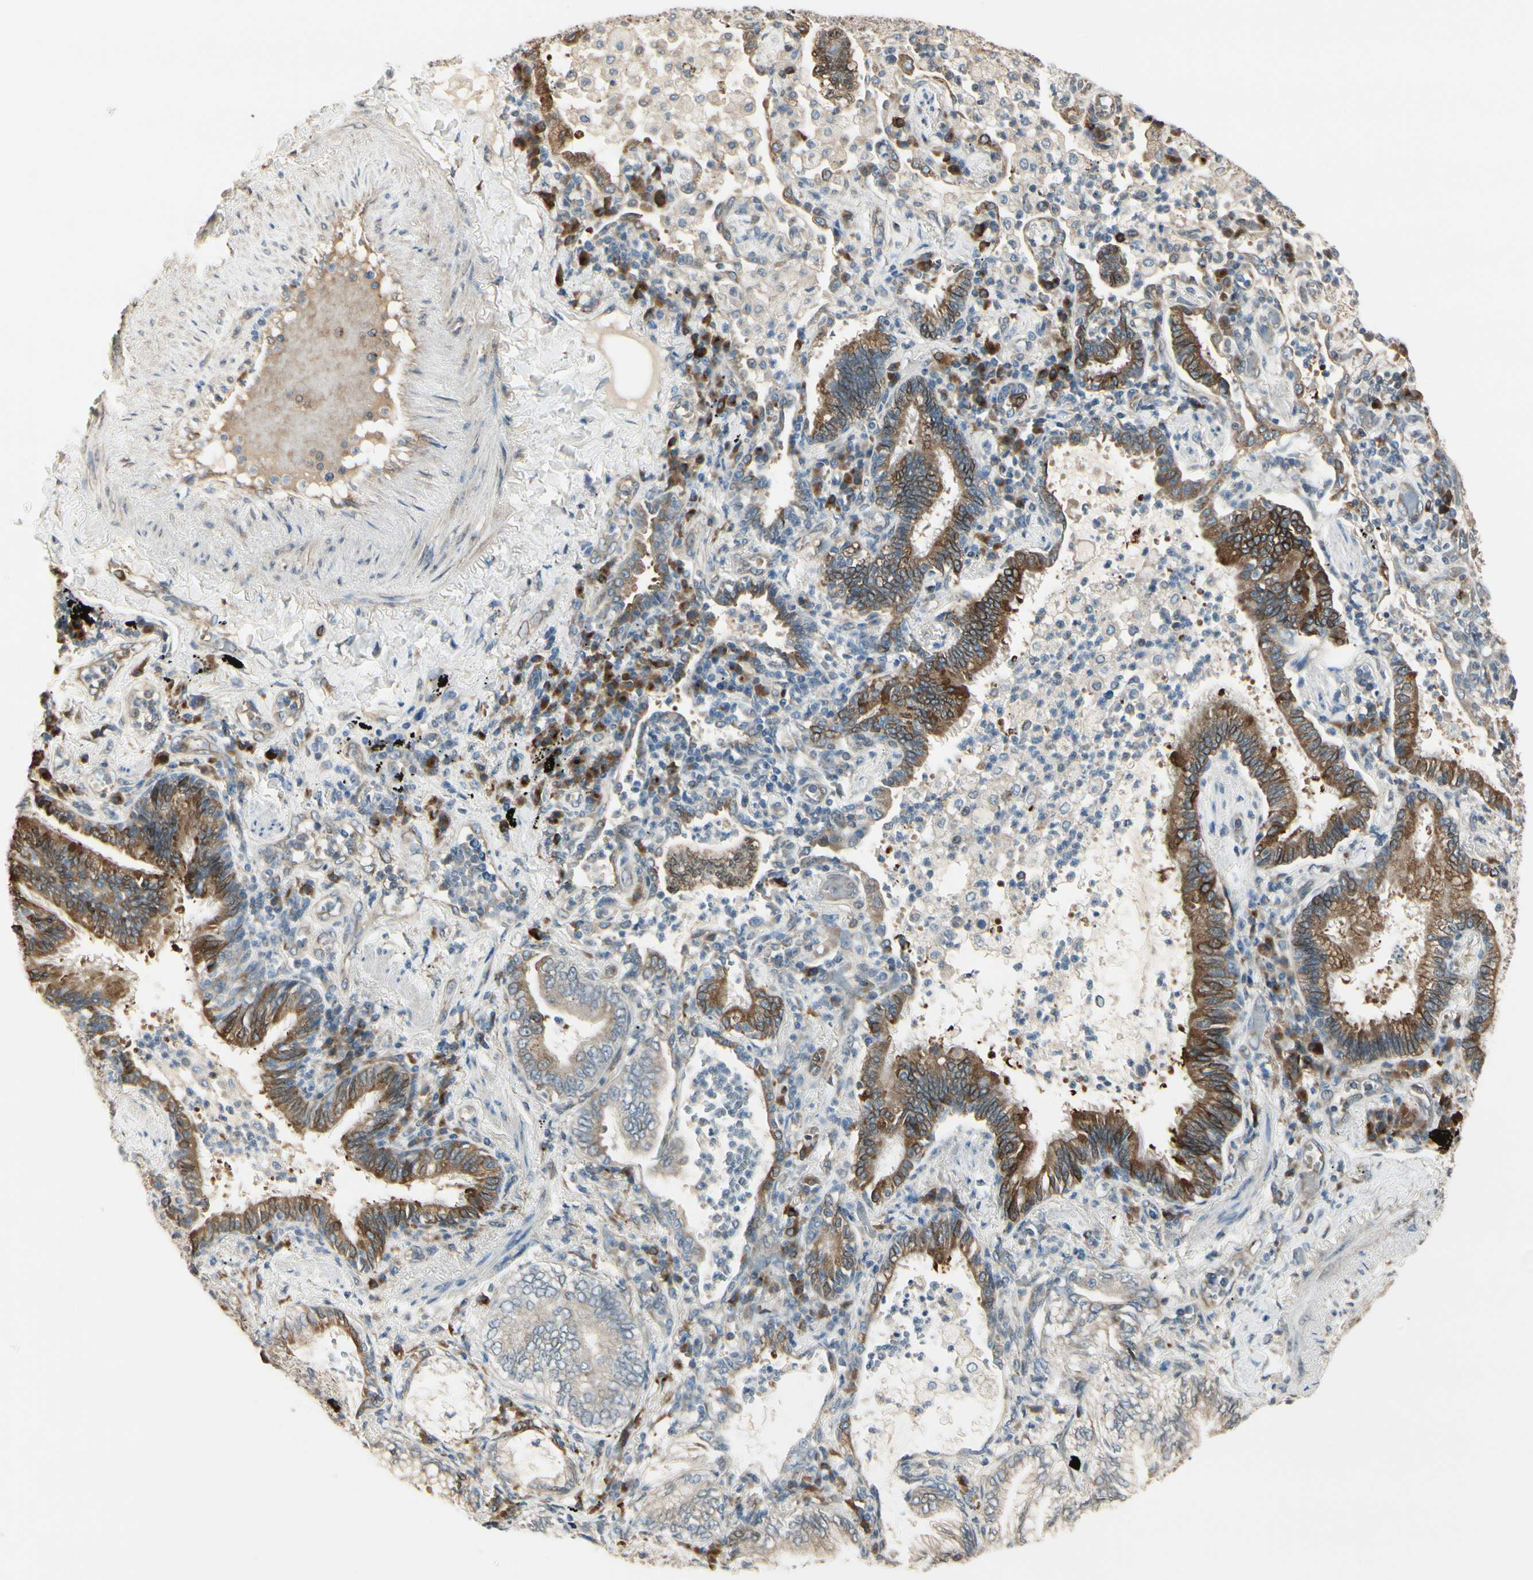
{"staining": {"intensity": "weak", "quantity": ">75%", "location": "cytoplasmic/membranous"}, "tissue": "lung cancer", "cell_type": "Tumor cells", "image_type": "cancer", "snomed": [{"axis": "morphology", "description": "Normal tissue, NOS"}, {"axis": "morphology", "description": "Adenocarcinoma, NOS"}, {"axis": "topography", "description": "Bronchus"}, {"axis": "topography", "description": "Lung"}], "caption": "Lung adenocarcinoma tissue displays weak cytoplasmic/membranous positivity in approximately >75% of tumor cells", "gene": "NUCB2", "patient": {"sex": "female", "age": 70}}